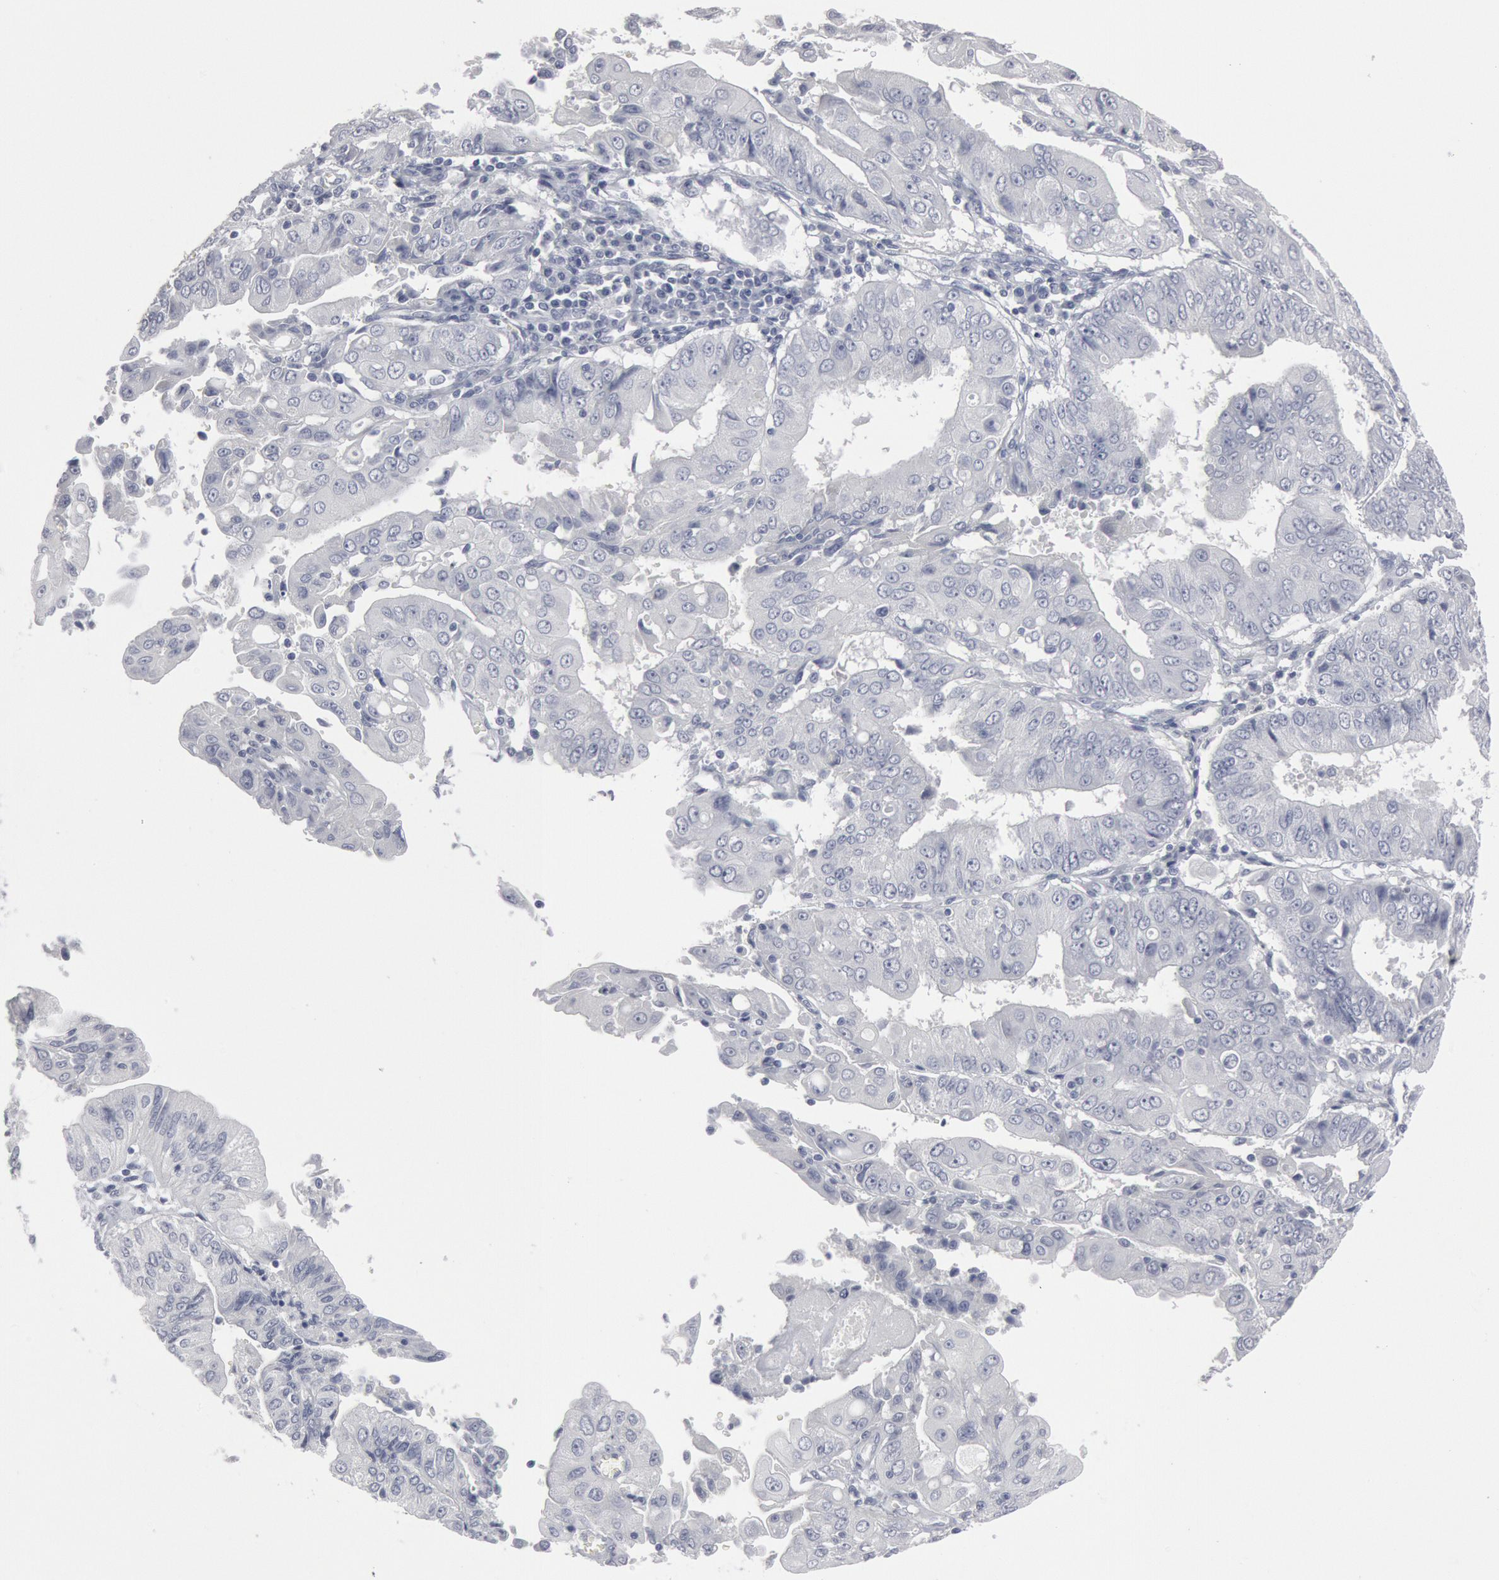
{"staining": {"intensity": "negative", "quantity": "none", "location": "none"}, "tissue": "endometrial cancer", "cell_type": "Tumor cells", "image_type": "cancer", "snomed": [{"axis": "morphology", "description": "Adenocarcinoma, NOS"}, {"axis": "topography", "description": "Endometrium"}], "caption": "DAB (3,3'-diaminobenzidine) immunohistochemical staining of endometrial adenocarcinoma shows no significant staining in tumor cells. (DAB immunohistochemistry, high magnification).", "gene": "DMC1", "patient": {"sex": "female", "age": 75}}